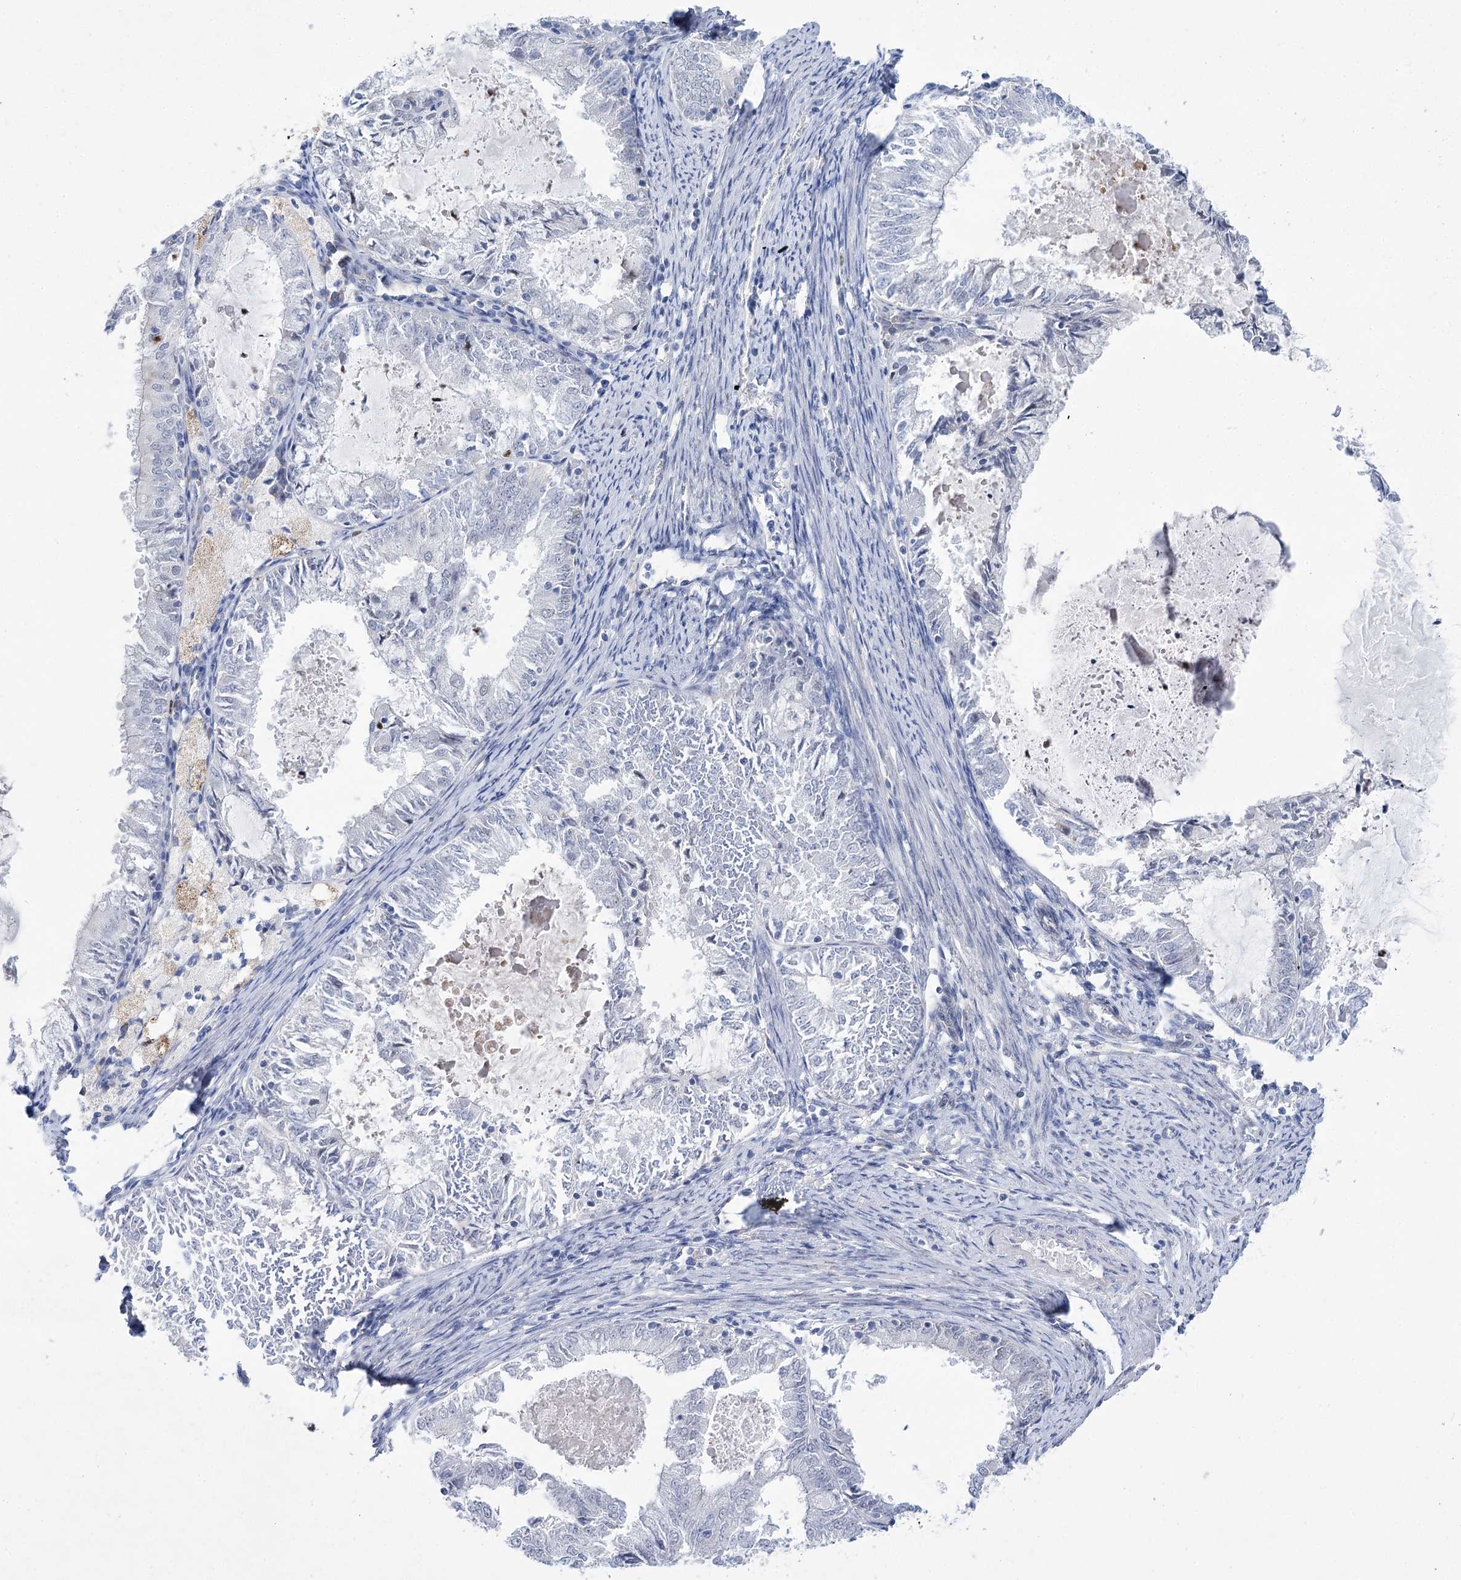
{"staining": {"intensity": "negative", "quantity": "none", "location": "none"}, "tissue": "endometrial cancer", "cell_type": "Tumor cells", "image_type": "cancer", "snomed": [{"axis": "morphology", "description": "Adenocarcinoma, NOS"}, {"axis": "topography", "description": "Endometrium"}], "caption": "Immunohistochemistry (IHC) image of neoplastic tissue: endometrial adenocarcinoma stained with DAB displays no significant protein positivity in tumor cells.", "gene": "THAP6", "patient": {"sex": "female", "age": 57}}